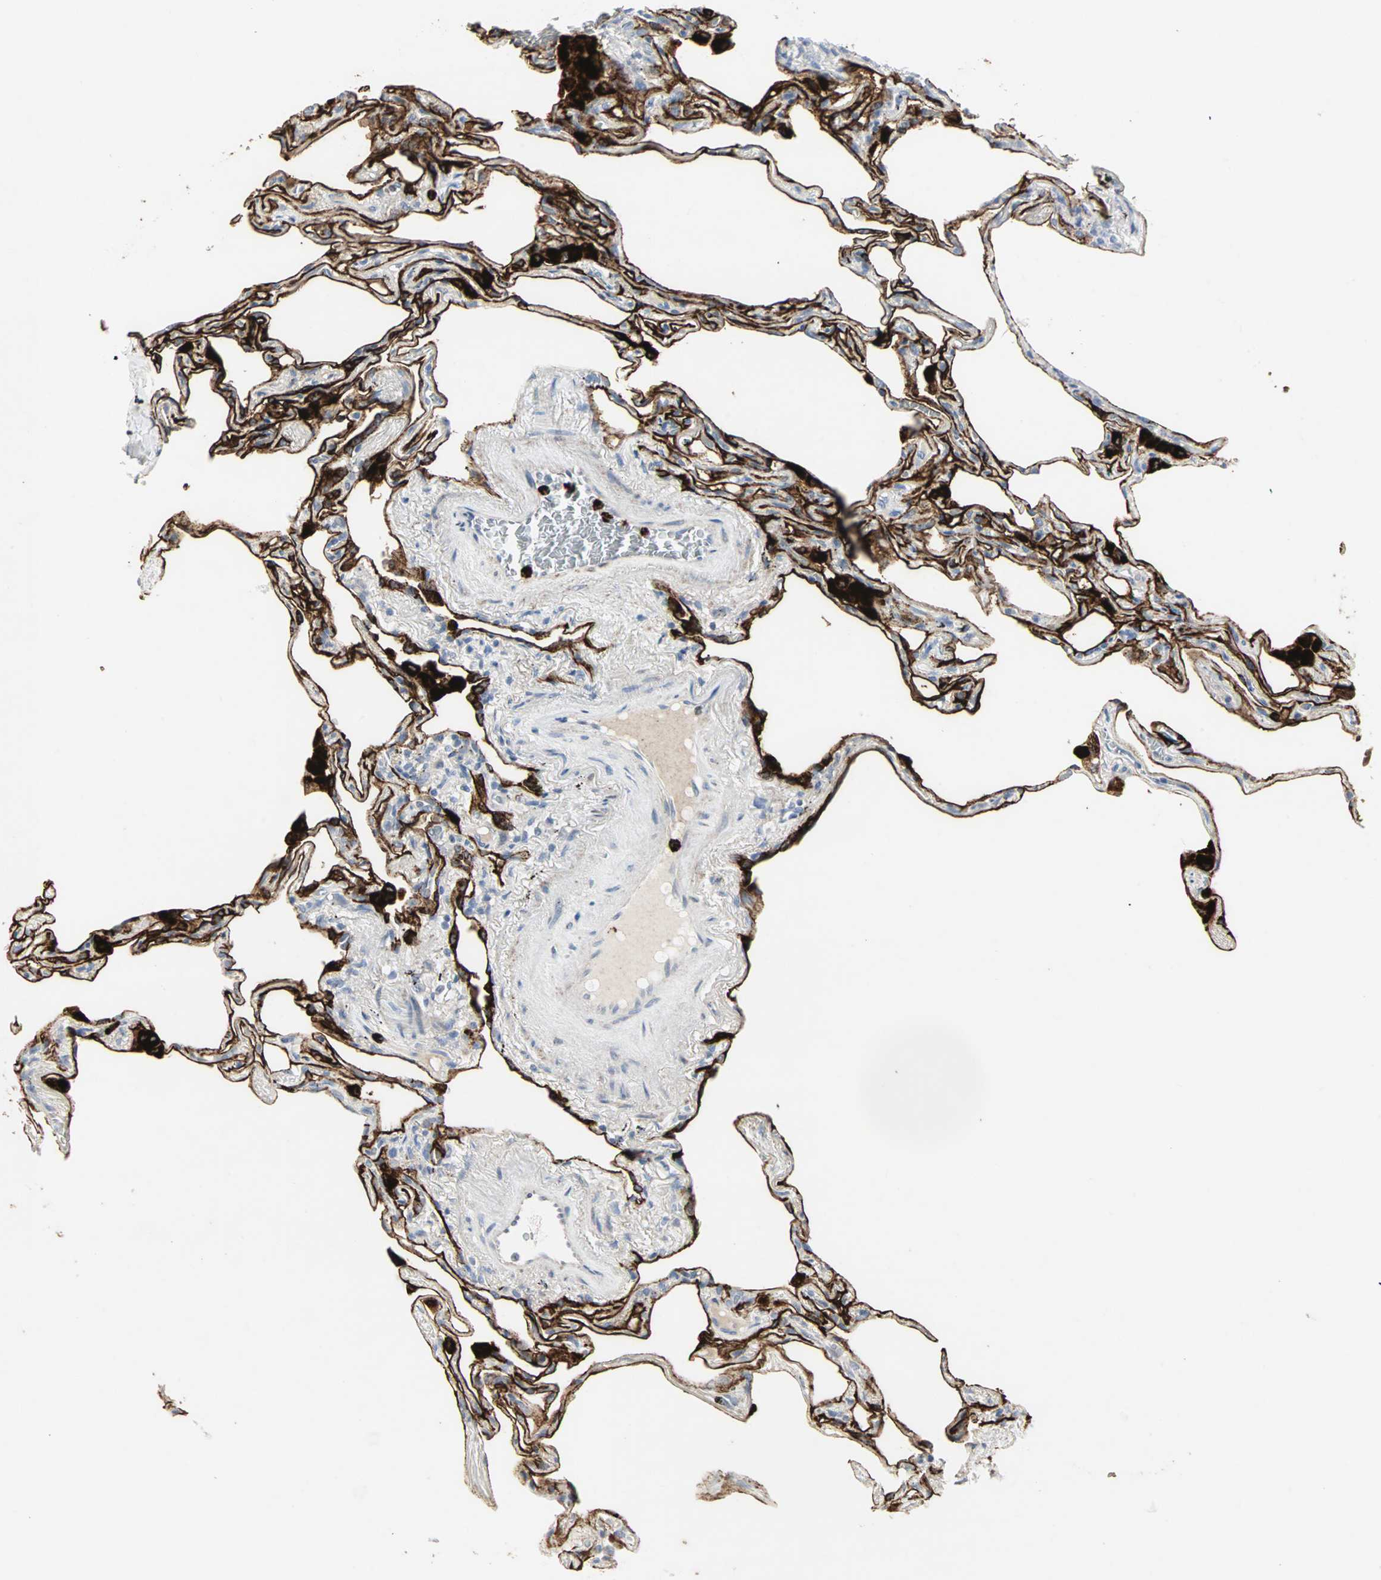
{"staining": {"intensity": "strong", "quantity": ">75%", "location": "cytoplasmic/membranous"}, "tissue": "lung", "cell_type": "Alveolar cells", "image_type": "normal", "snomed": [{"axis": "morphology", "description": "Normal tissue, NOS"}, {"axis": "morphology", "description": "Inflammation, NOS"}, {"axis": "topography", "description": "Lung"}], "caption": "IHC (DAB) staining of normal human lung exhibits strong cytoplasmic/membranous protein staining in approximately >75% of alveolar cells.", "gene": "CEACAM6", "patient": {"sex": "male", "age": 69}}